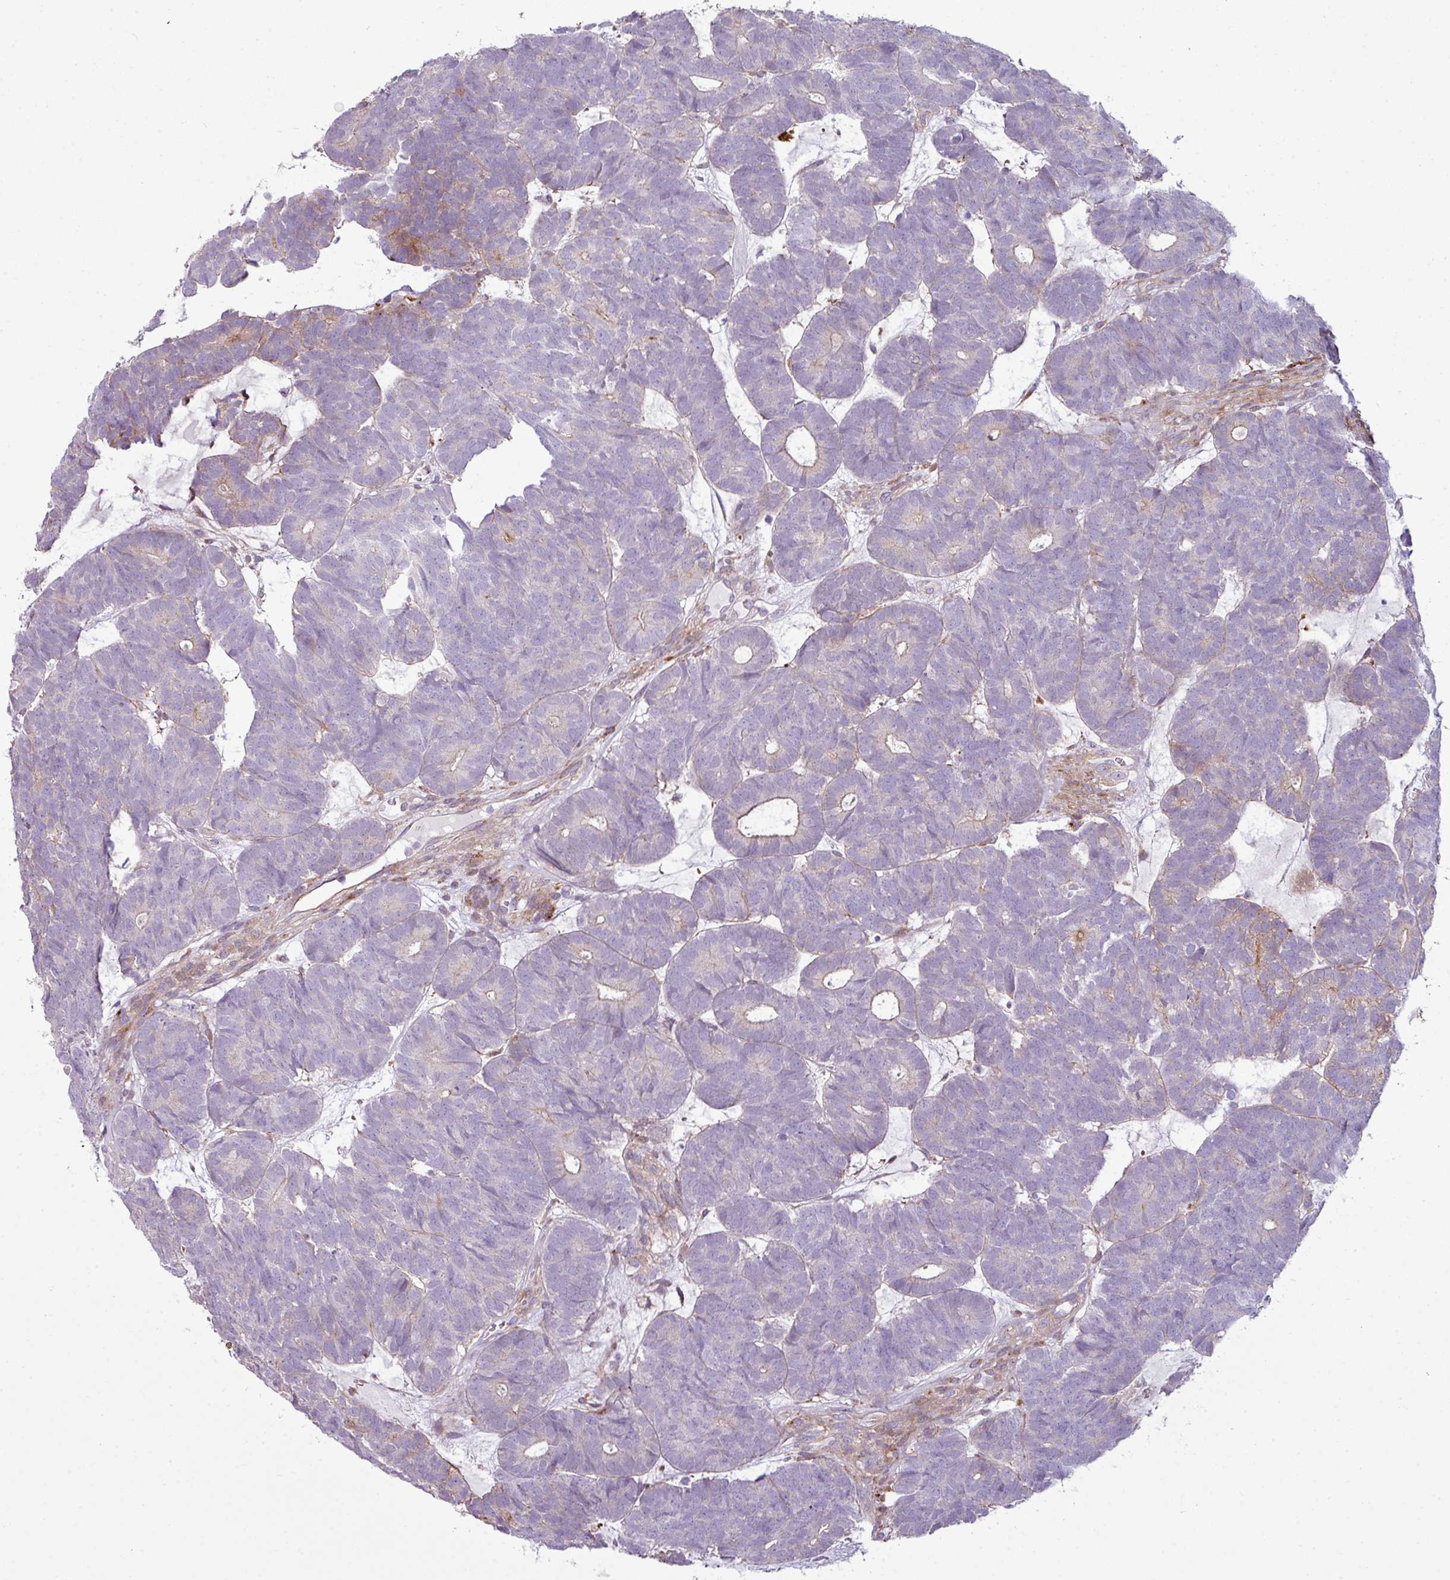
{"staining": {"intensity": "negative", "quantity": "none", "location": "none"}, "tissue": "head and neck cancer", "cell_type": "Tumor cells", "image_type": "cancer", "snomed": [{"axis": "morphology", "description": "Adenocarcinoma, NOS"}, {"axis": "topography", "description": "Head-Neck"}], "caption": "Tumor cells show no significant protein positivity in head and neck cancer (adenocarcinoma). Nuclei are stained in blue.", "gene": "COL8A1", "patient": {"sex": "female", "age": 81}}